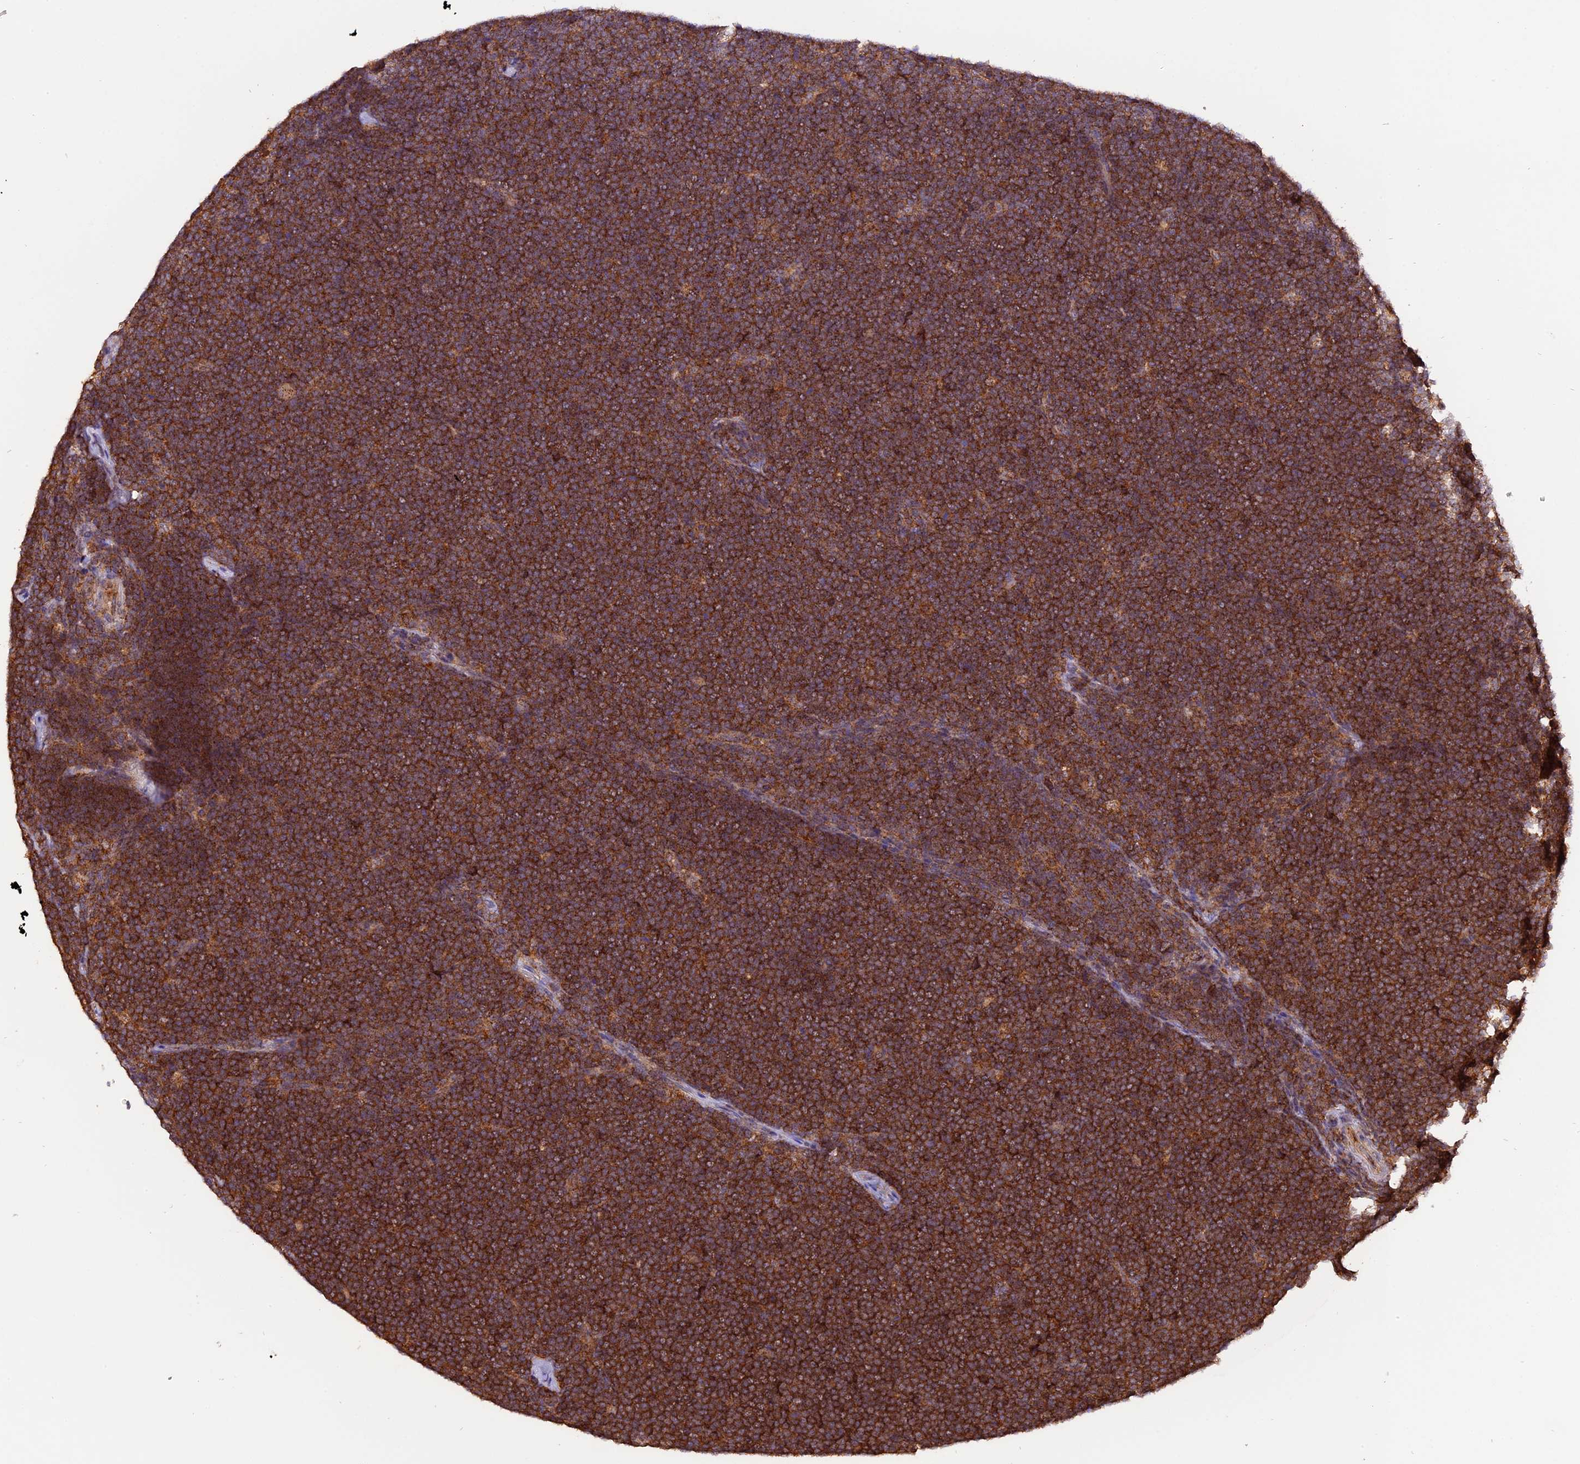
{"staining": {"intensity": "strong", "quantity": ">75%", "location": "cytoplasmic/membranous"}, "tissue": "lymphoma", "cell_type": "Tumor cells", "image_type": "cancer", "snomed": [{"axis": "morphology", "description": "Malignant lymphoma, non-Hodgkin's type, High grade"}, {"axis": "topography", "description": "Lymph node"}], "caption": "Tumor cells show strong cytoplasmic/membranous staining in about >75% of cells in lymphoma.", "gene": "PEX3", "patient": {"sex": "male", "age": 13}}